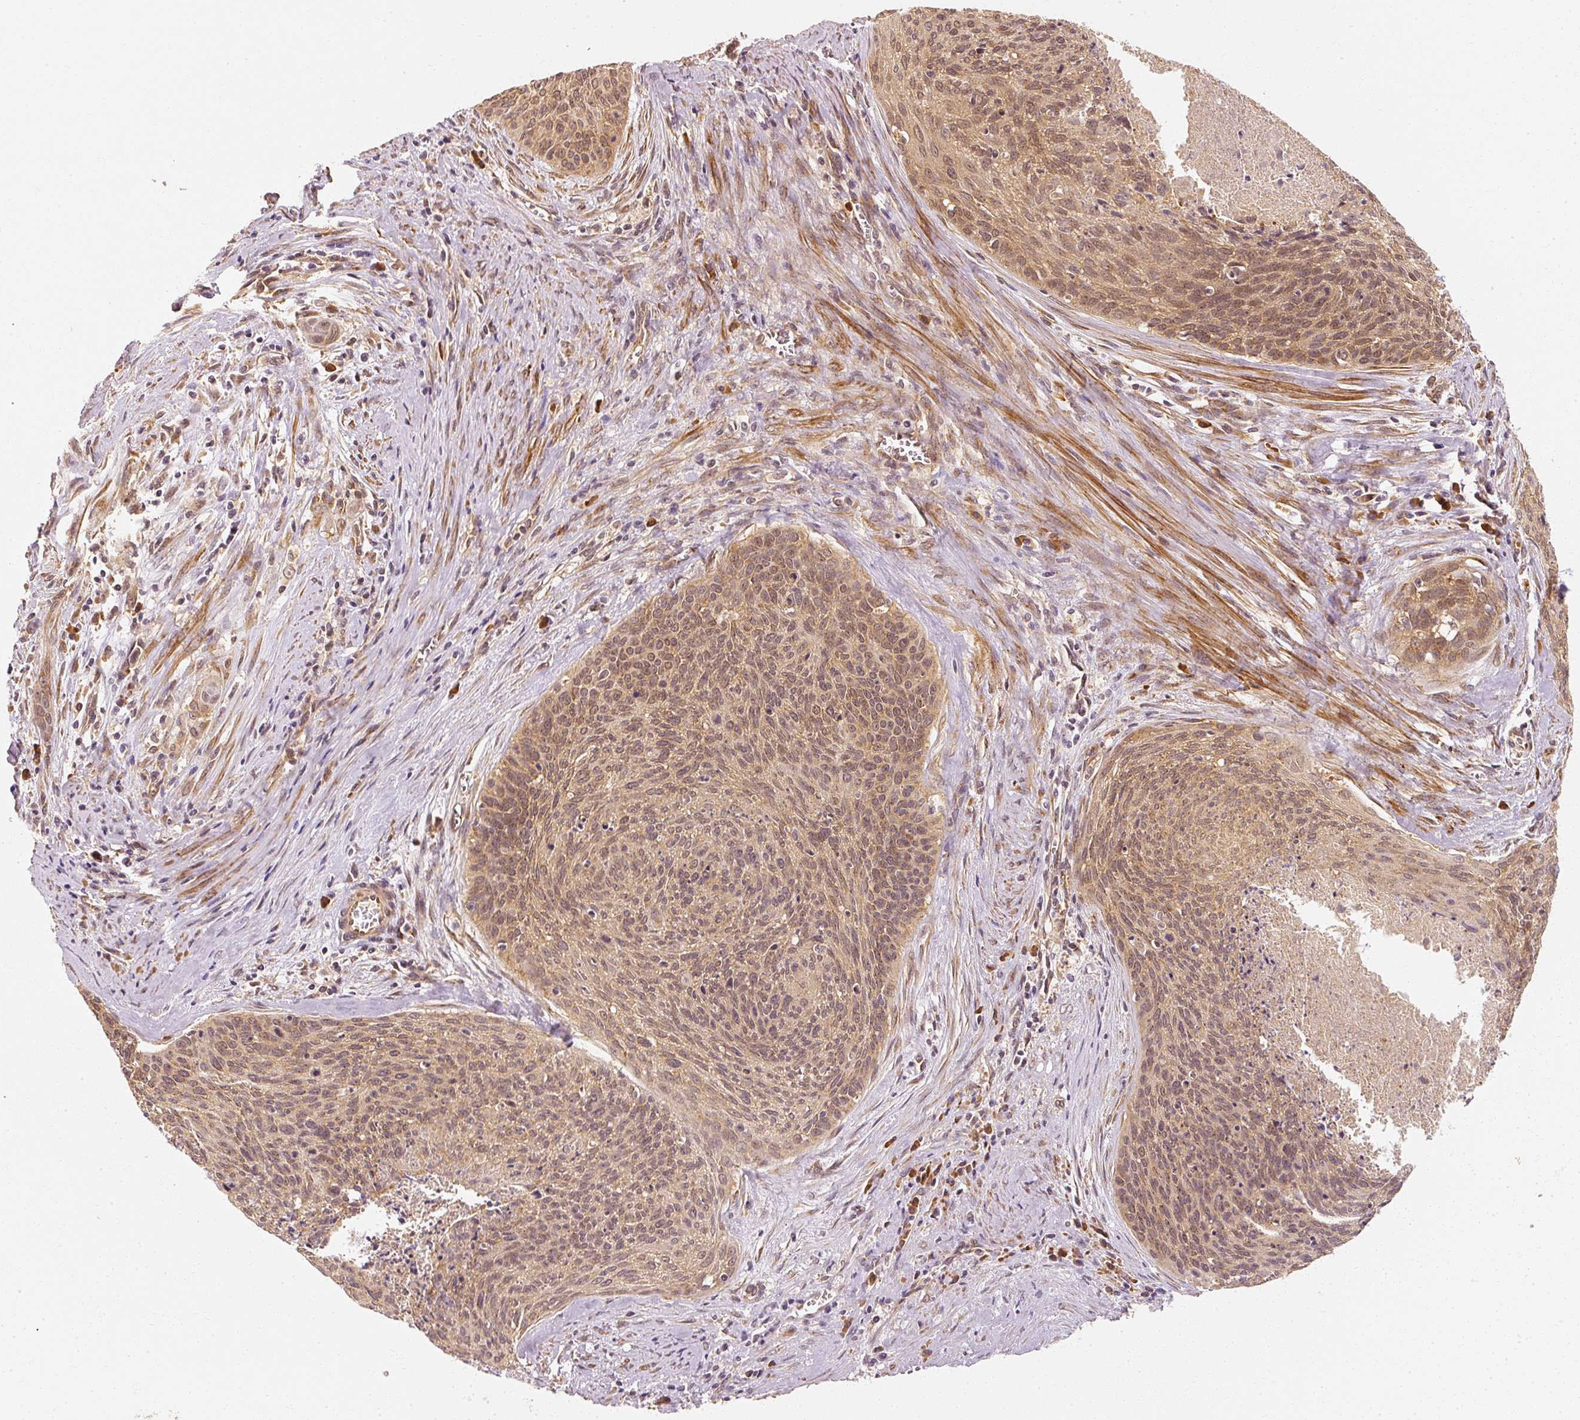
{"staining": {"intensity": "weak", "quantity": "25%-75%", "location": "cytoplasmic/membranous"}, "tissue": "cervical cancer", "cell_type": "Tumor cells", "image_type": "cancer", "snomed": [{"axis": "morphology", "description": "Squamous cell carcinoma, NOS"}, {"axis": "topography", "description": "Cervix"}], "caption": "This micrograph shows immunohistochemistry (IHC) staining of human cervical cancer (squamous cell carcinoma), with low weak cytoplasmic/membranous staining in about 25%-75% of tumor cells.", "gene": "EEF1A2", "patient": {"sex": "female", "age": 55}}